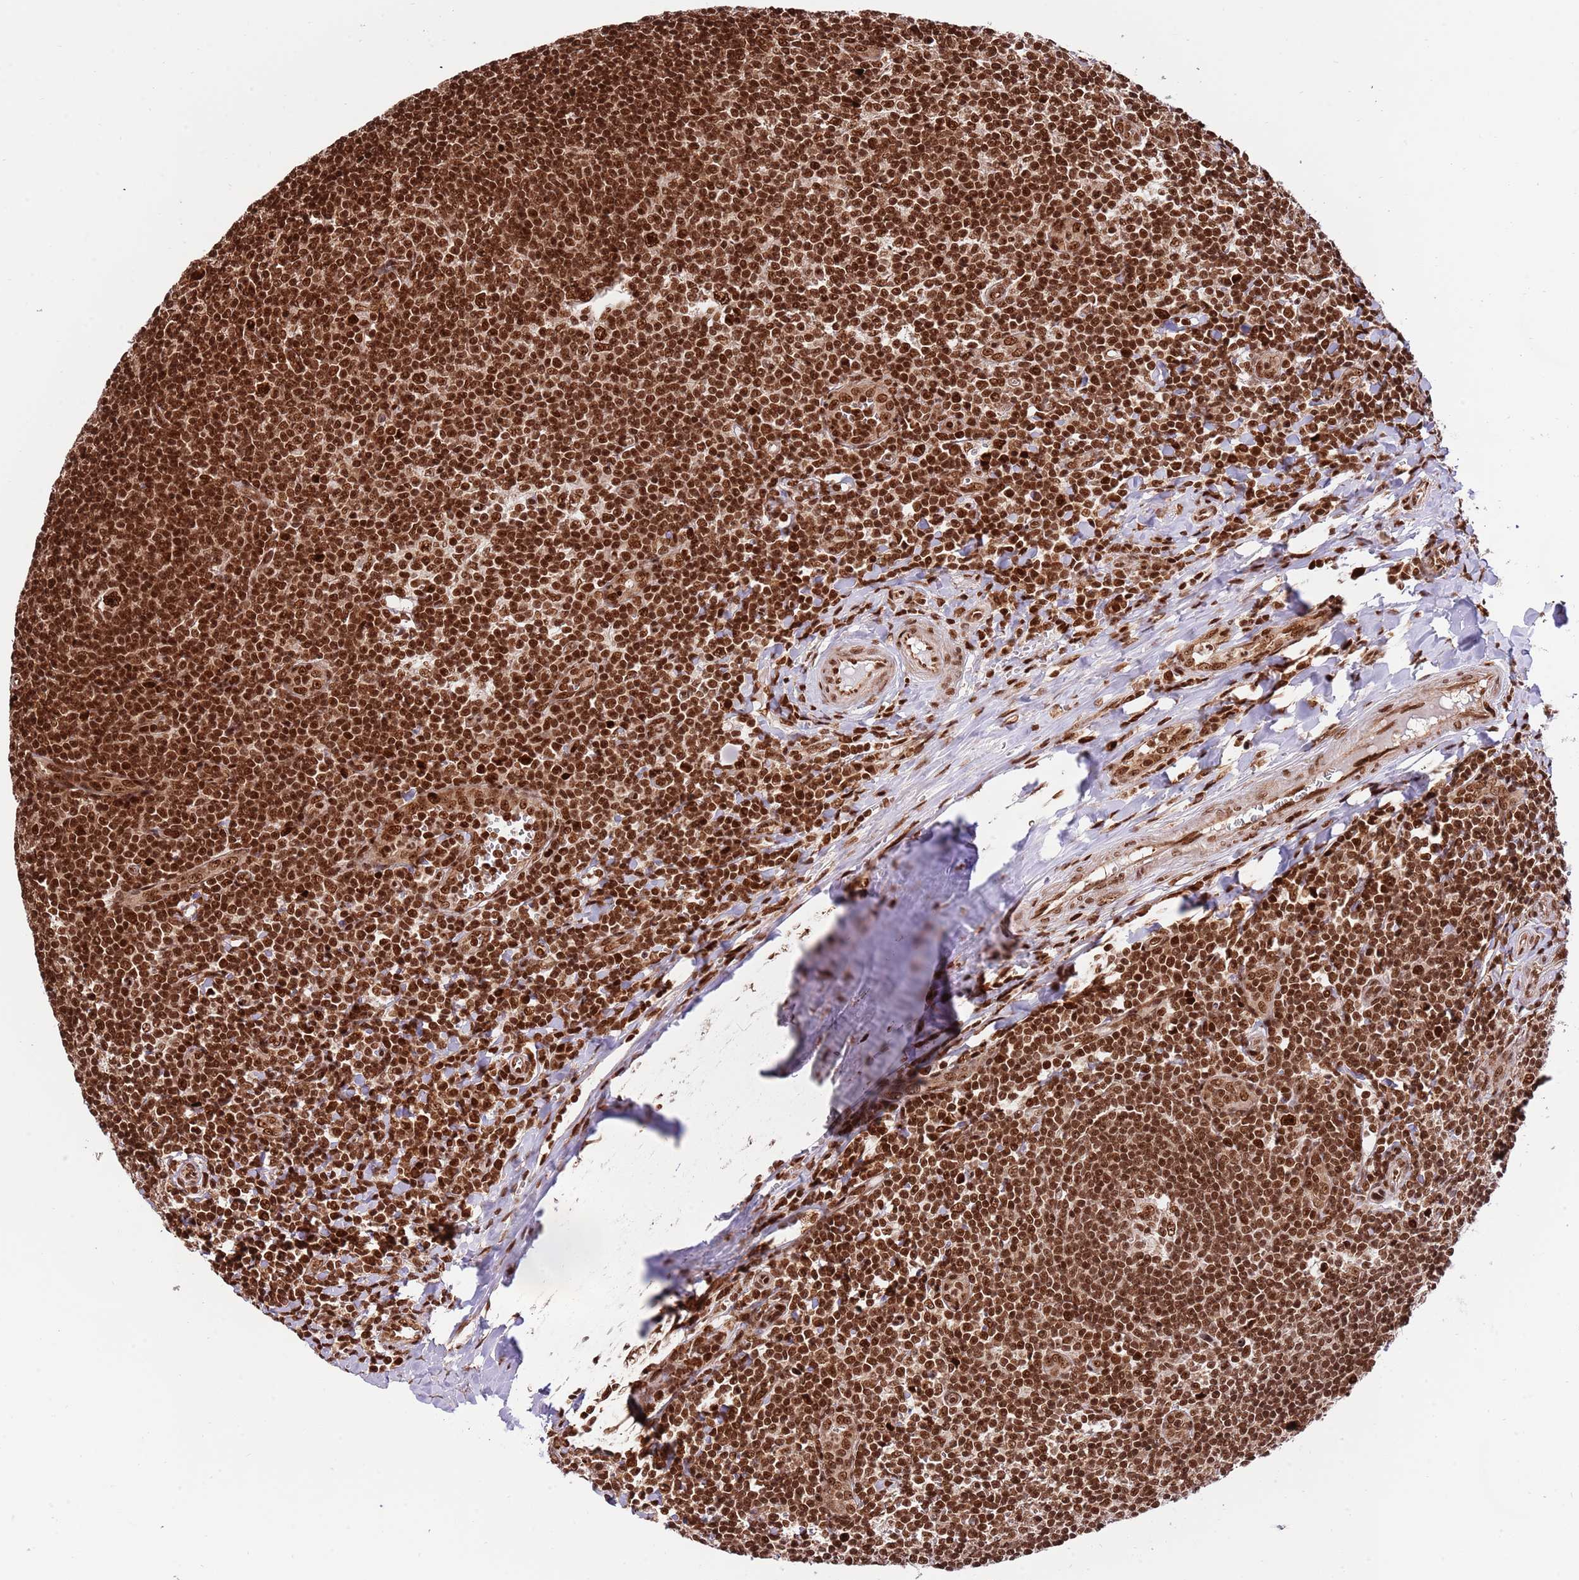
{"staining": {"intensity": "strong", "quantity": ">75%", "location": "nuclear"}, "tissue": "tonsil", "cell_type": "Germinal center cells", "image_type": "normal", "snomed": [{"axis": "morphology", "description": "Normal tissue, NOS"}, {"axis": "topography", "description": "Tonsil"}], "caption": "IHC photomicrograph of benign tonsil stained for a protein (brown), which reveals high levels of strong nuclear expression in approximately >75% of germinal center cells.", "gene": "RIF1", "patient": {"sex": "male", "age": 27}}